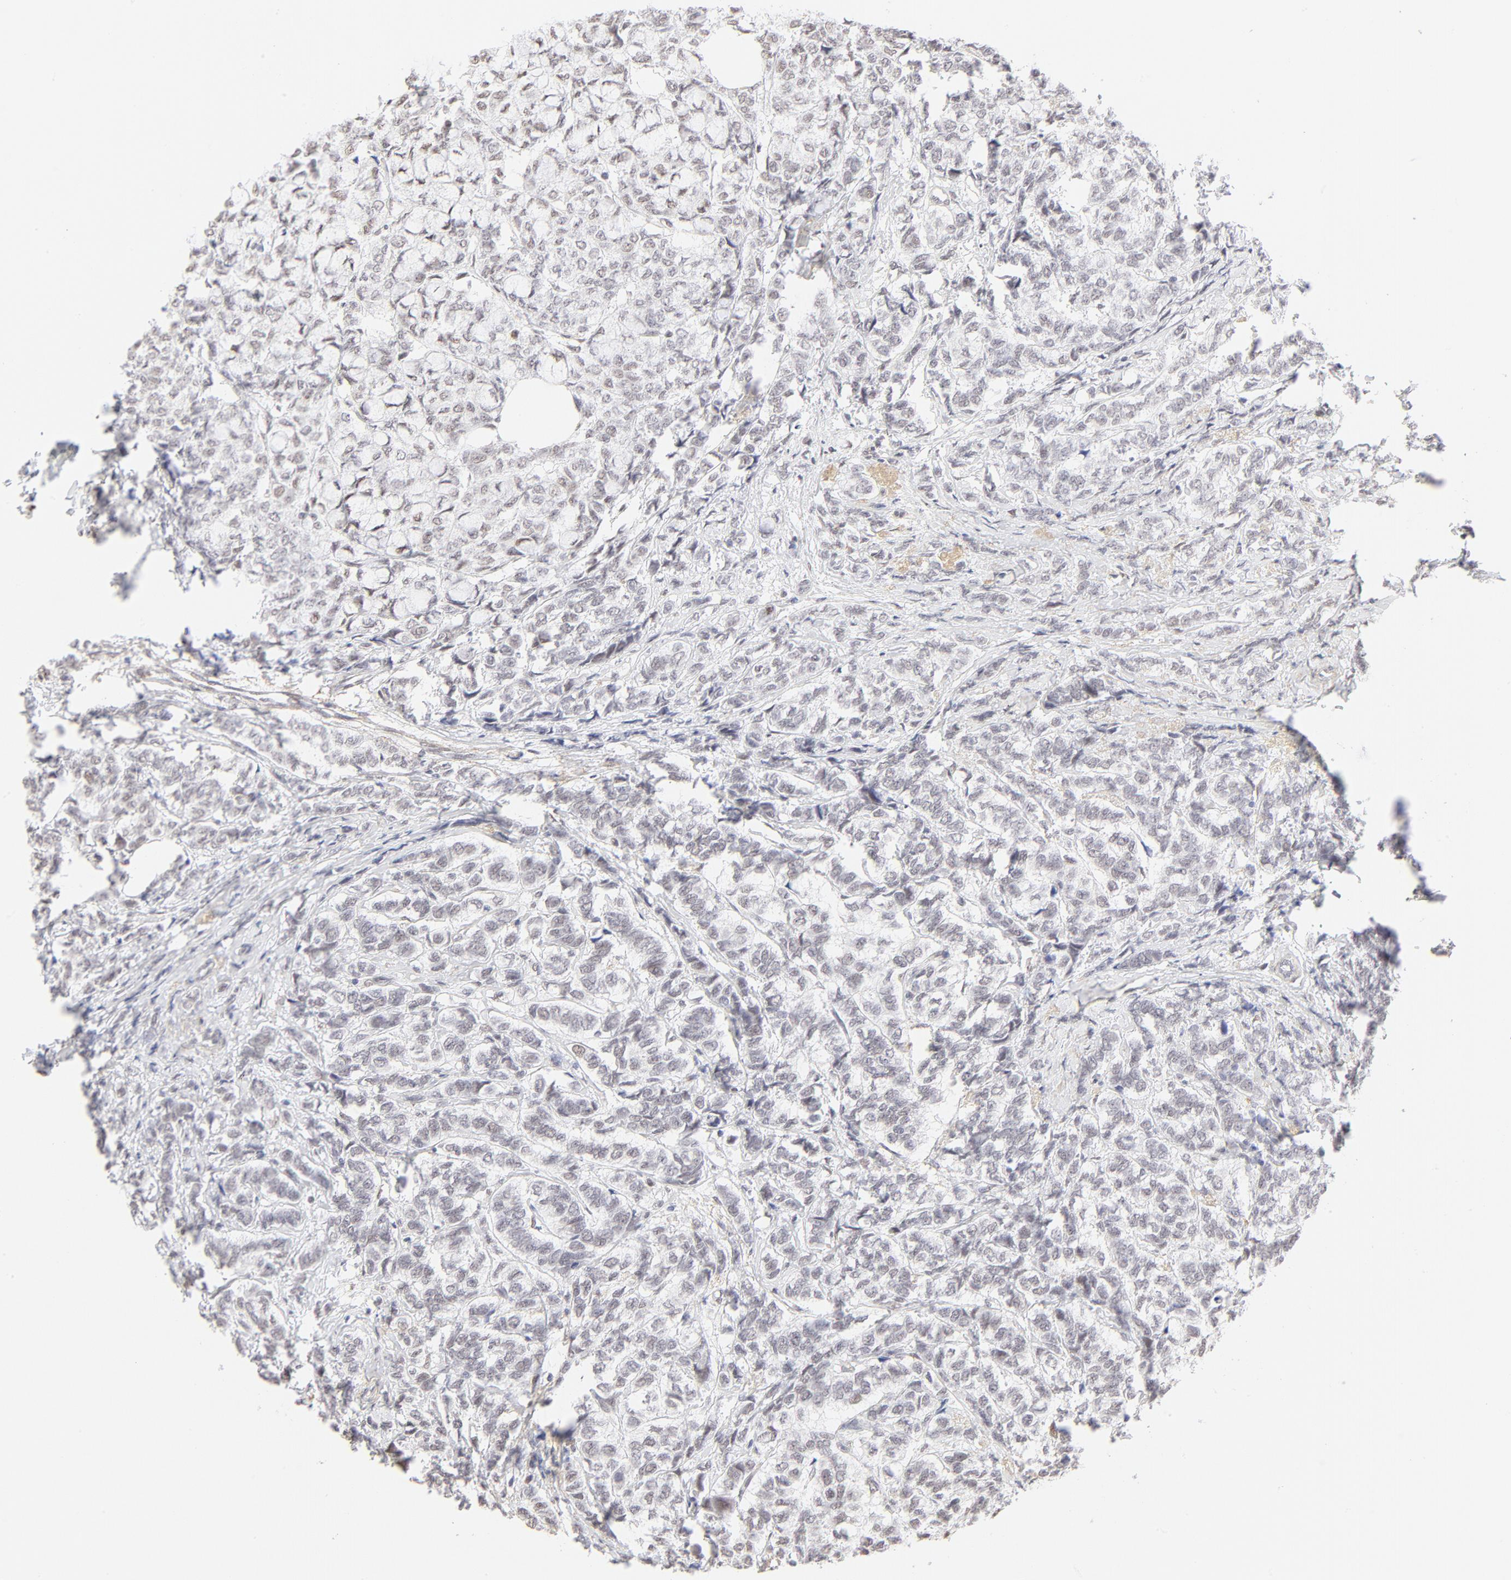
{"staining": {"intensity": "weak", "quantity": "<25%", "location": "nuclear"}, "tissue": "breast cancer", "cell_type": "Tumor cells", "image_type": "cancer", "snomed": [{"axis": "morphology", "description": "Lobular carcinoma"}, {"axis": "topography", "description": "Breast"}], "caption": "Immunohistochemical staining of human lobular carcinoma (breast) reveals no significant expression in tumor cells.", "gene": "PBX1", "patient": {"sex": "female", "age": 60}}